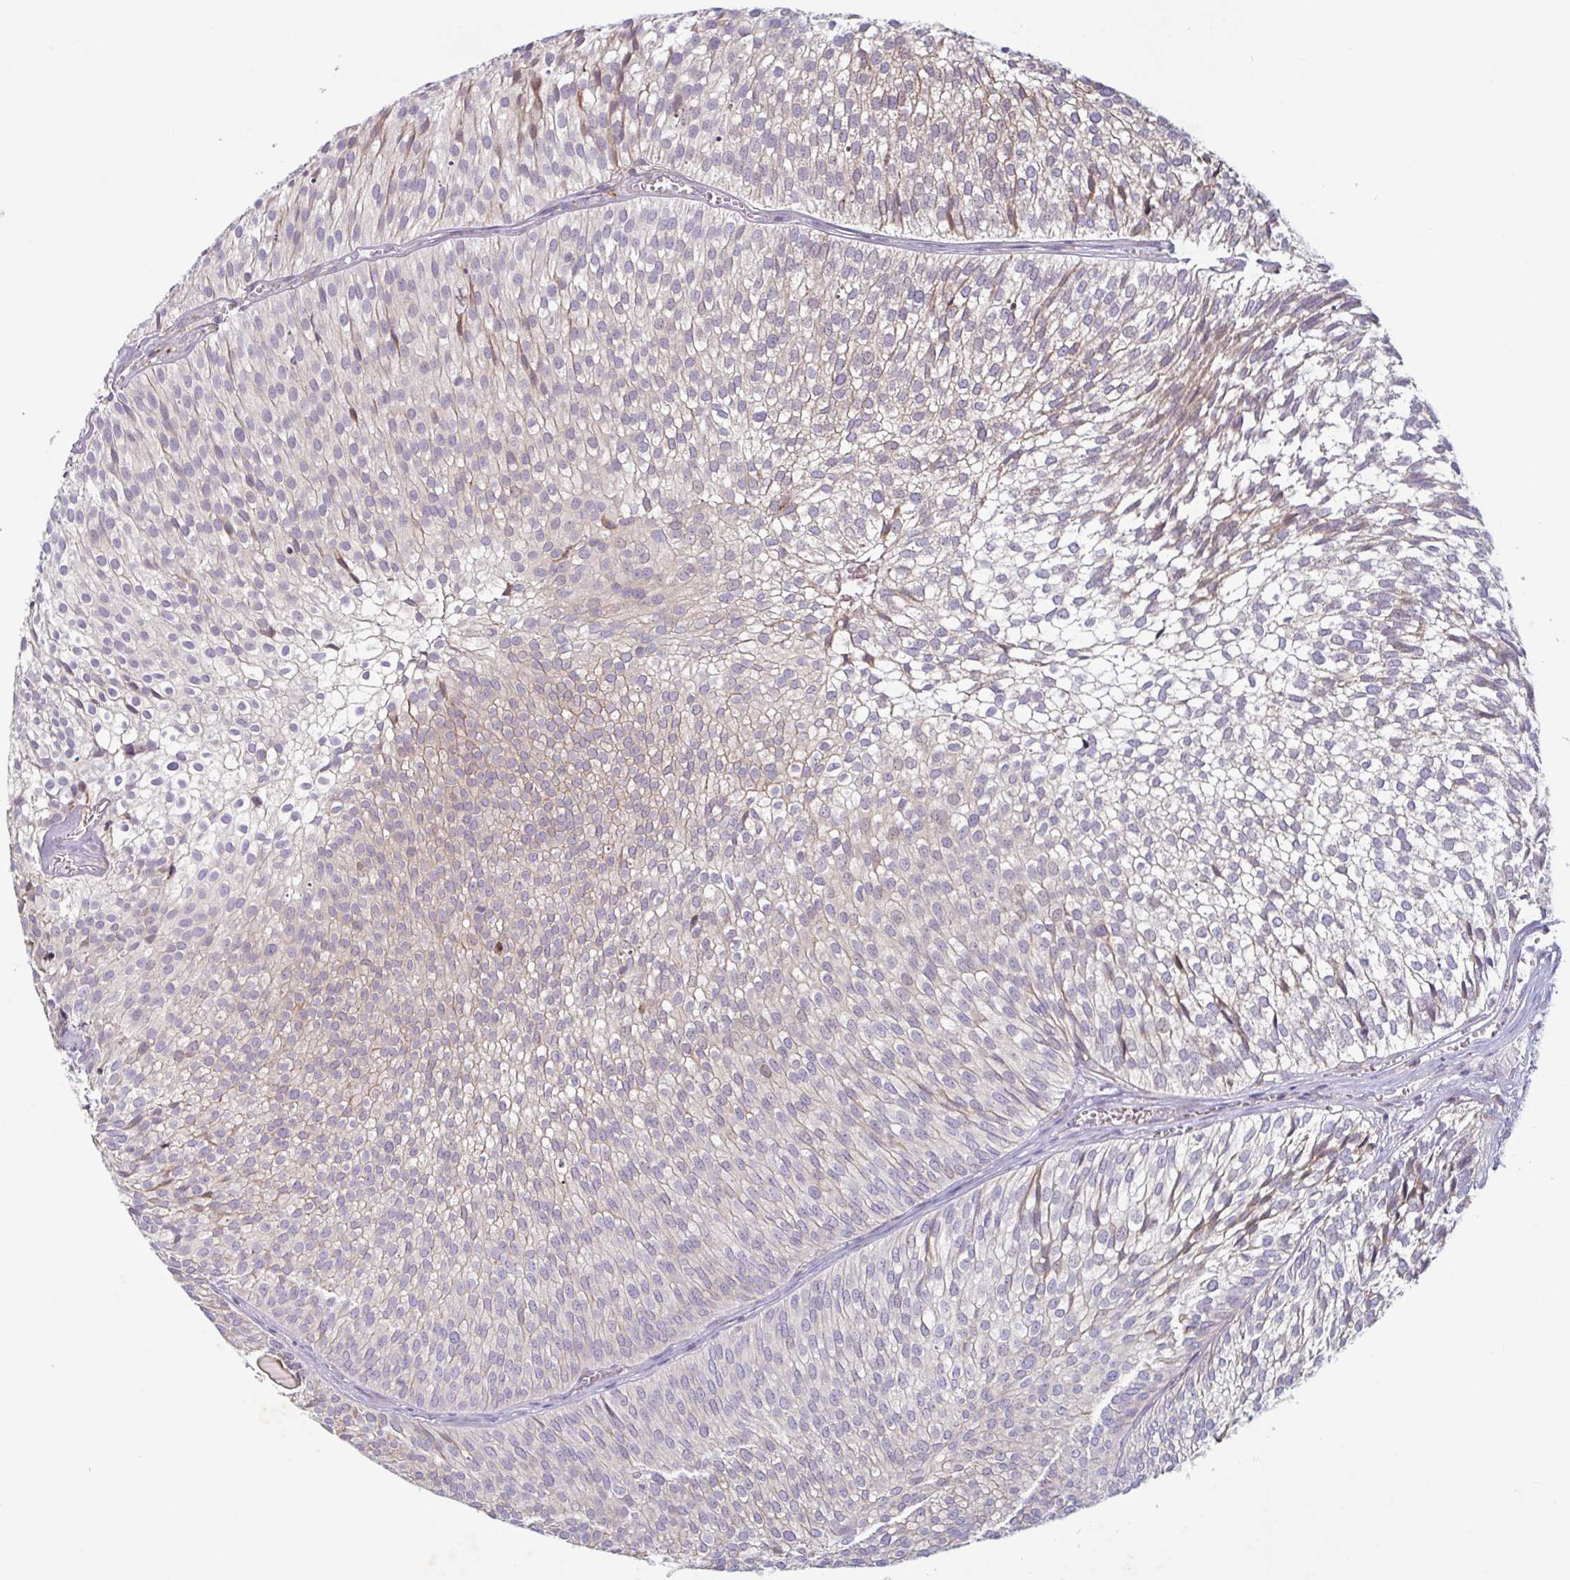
{"staining": {"intensity": "moderate", "quantity": "<25%", "location": "cytoplasmic/membranous"}, "tissue": "urothelial cancer", "cell_type": "Tumor cells", "image_type": "cancer", "snomed": [{"axis": "morphology", "description": "Urothelial carcinoma, Low grade"}, {"axis": "topography", "description": "Urinary bladder"}], "caption": "A micrograph showing moderate cytoplasmic/membranous positivity in about <25% of tumor cells in urothelial cancer, as visualized by brown immunohistochemical staining.", "gene": "RIT1", "patient": {"sex": "male", "age": 91}}